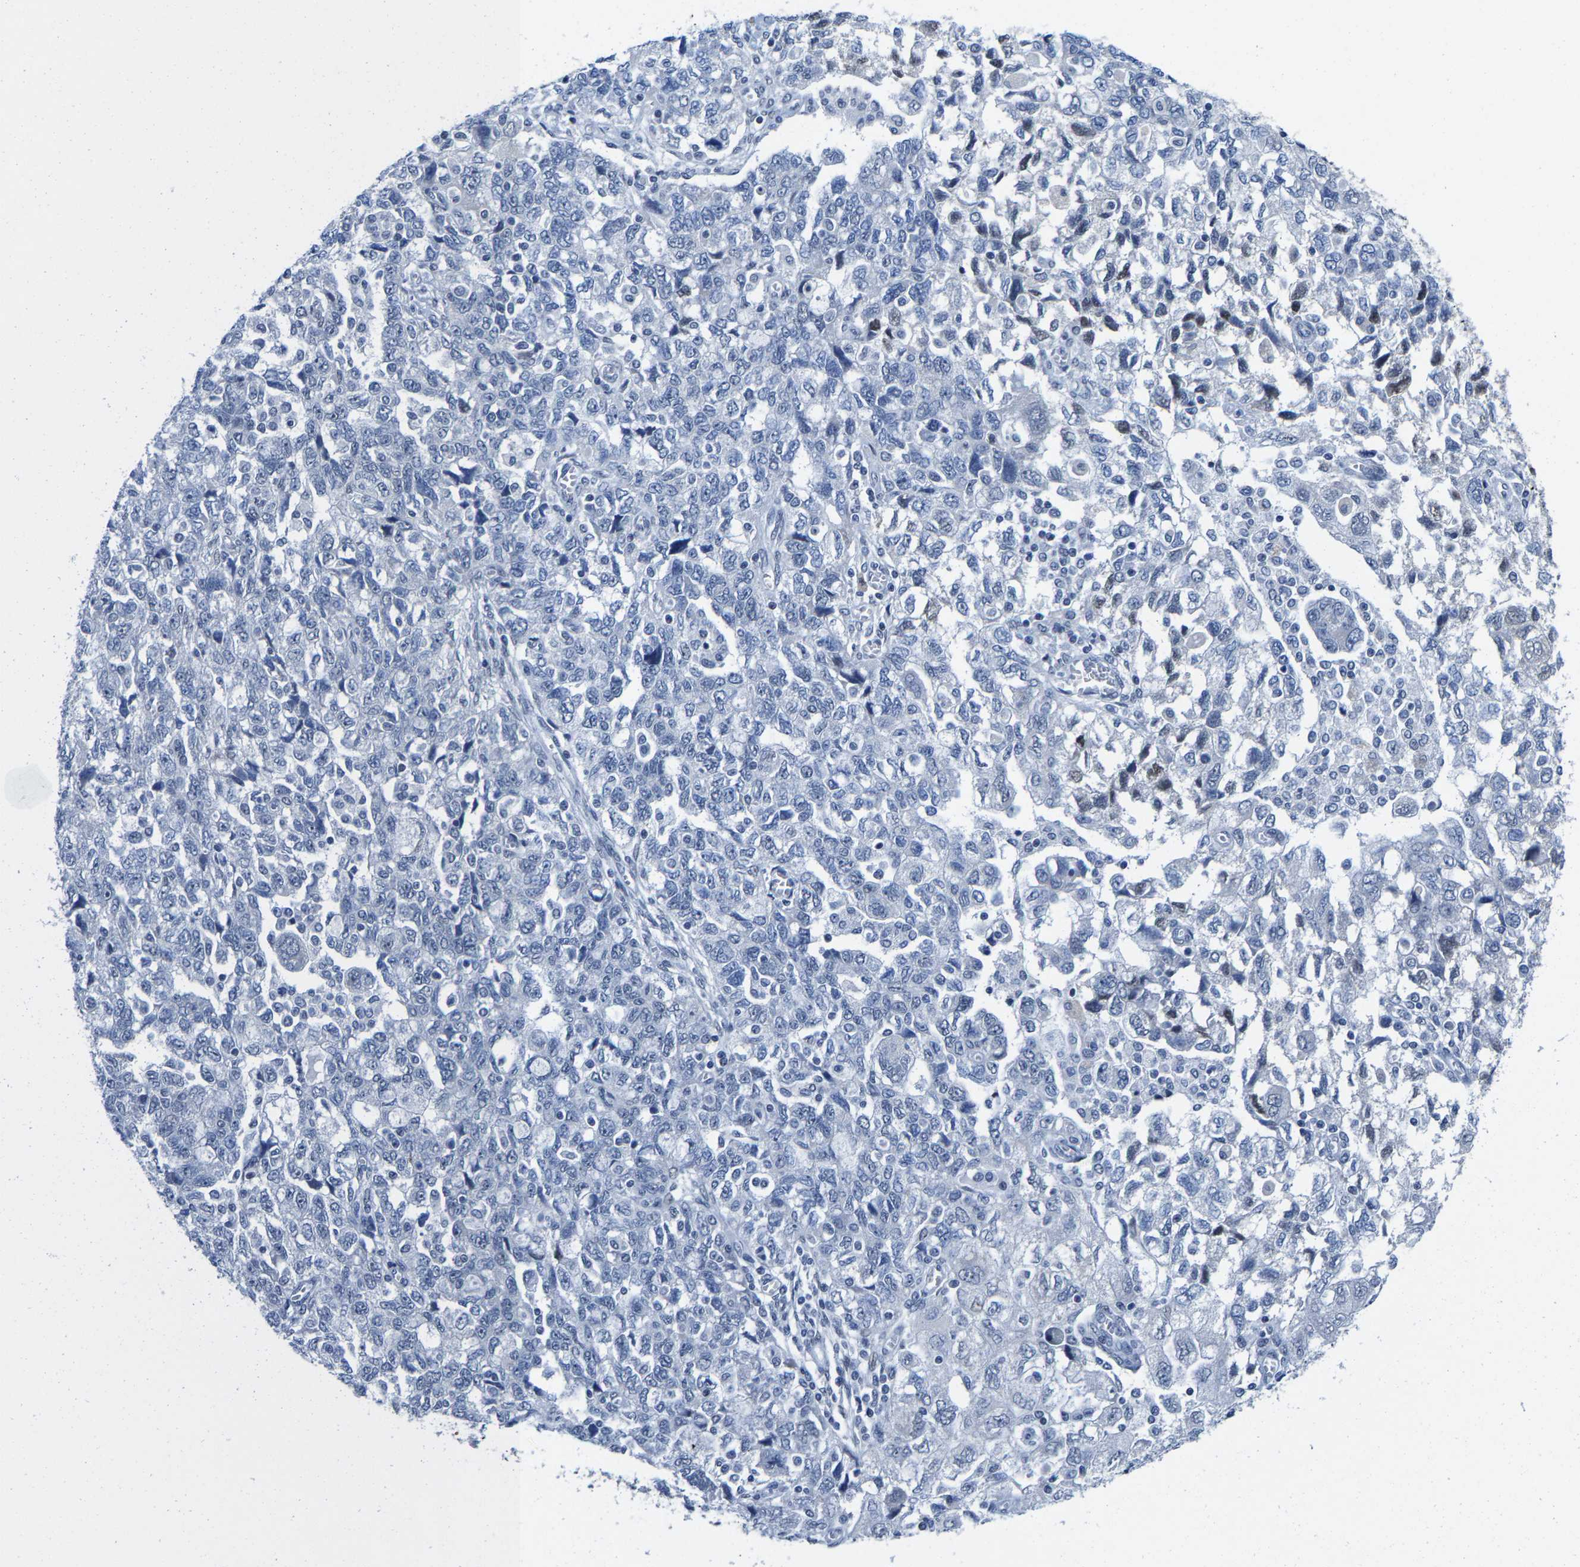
{"staining": {"intensity": "negative", "quantity": "none", "location": "none"}, "tissue": "ovarian cancer", "cell_type": "Tumor cells", "image_type": "cancer", "snomed": [{"axis": "morphology", "description": "Carcinoma, NOS"}, {"axis": "morphology", "description": "Cystadenocarcinoma, serous, NOS"}, {"axis": "topography", "description": "Ovary"}], "caption": "IHC of ovarian cancer reveals no staining in tumor cells.", "gene": "SETD1B", "patient": {"sex": "female", "age": 69}}